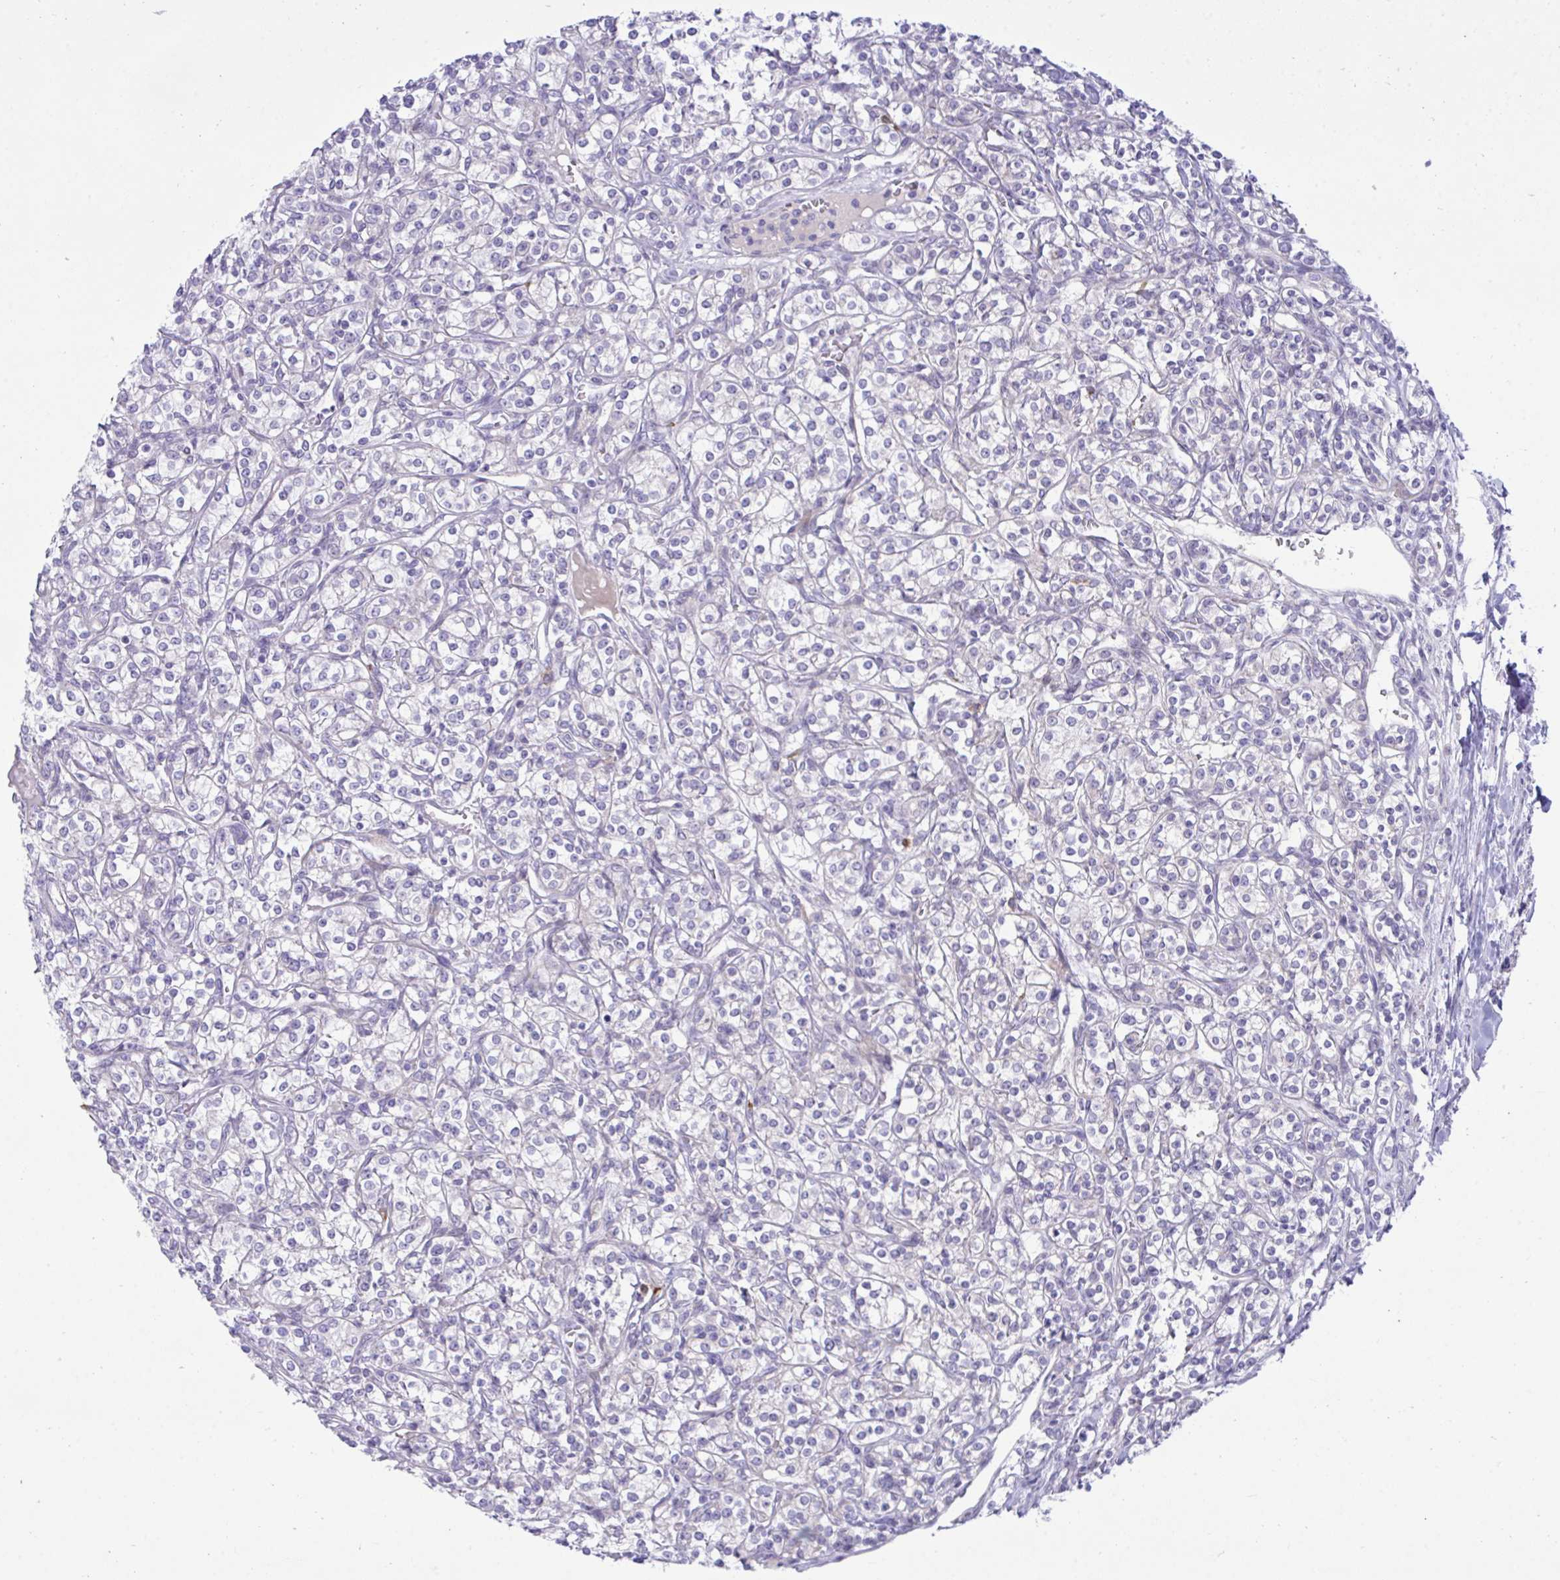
{"staining": {"intensity": "negative", "quantity": "none", "location": "none"}, "tissue": "renal cancer", "cell_type": "Tumor cells", "image_type": "cancer", "snomed": [{"axis": "morphology", "description": "Adenocarcinoma, NOS"}, {"axis": "topography", "description": "Kidney"}], "caption": "The micrograph shows no staining of tumor cells in adenocarcinoma (renal). (DAB (3,3'-diaminobenzidine) IHC visualized using brightfield microscopy, high magnification).", "gene": "MED9", "patient": {"sex": "male", "age": 77}}